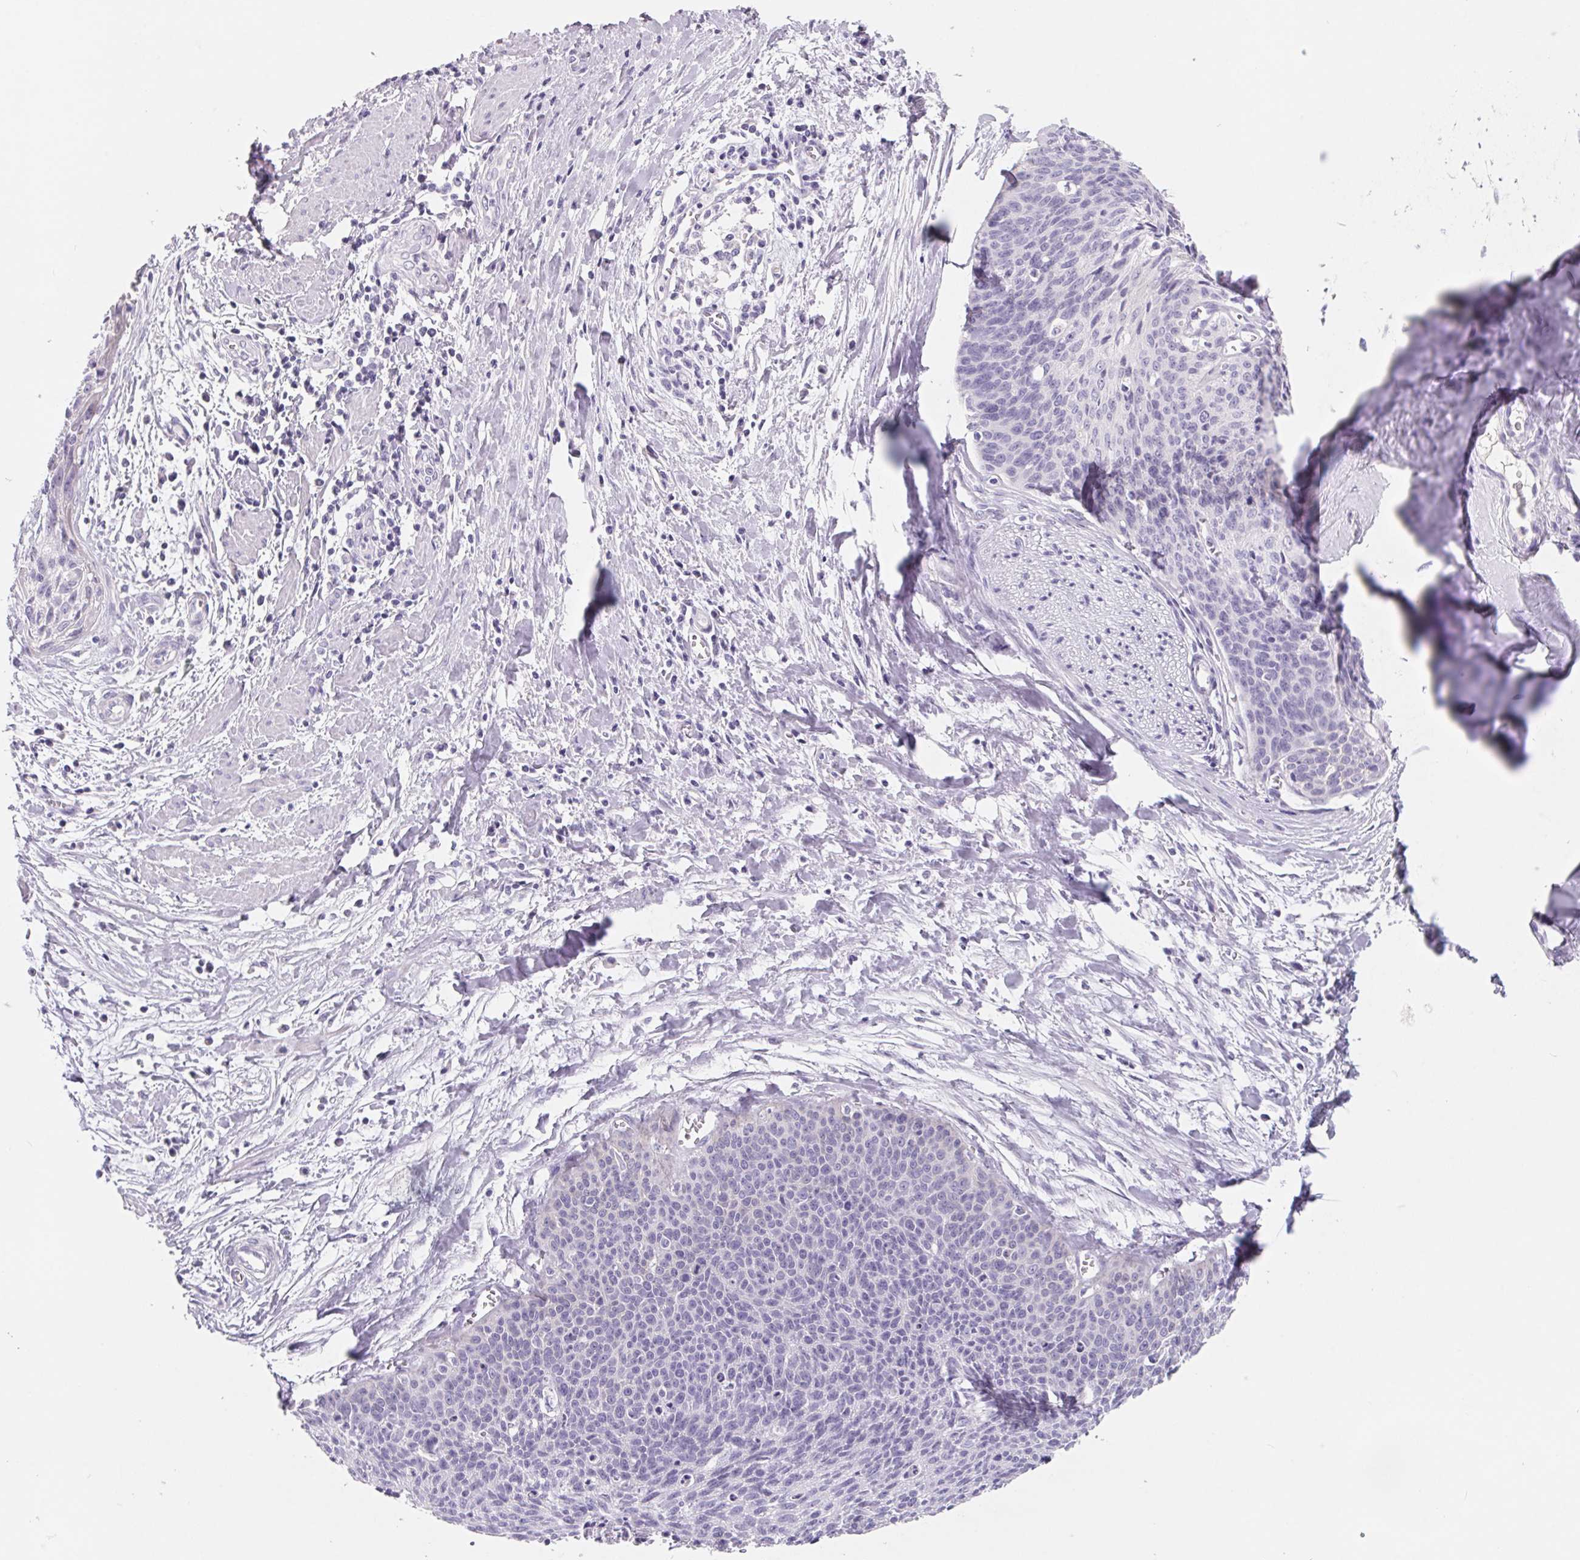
{"staining": {"intensity": "negative", "quantity": "none", "location": "none"}, "tissue": "cervical cancer", "cell_type": "Tumor cells", "image_type": "cancer", "snomed": [{"axis": "morphology", "description": "Squamous cell carcinoma, NOS"}, {"axis": "topography", "description": "Cervix"}], "caption": "Tumor cells show no significant protein expression in cervical cancer (squamous cell carcinoma). (Brightfield microscopy of DAB IHC at high magnification).", "gene": "FDX1", "patient": {"sex": "female", "age": 55}}